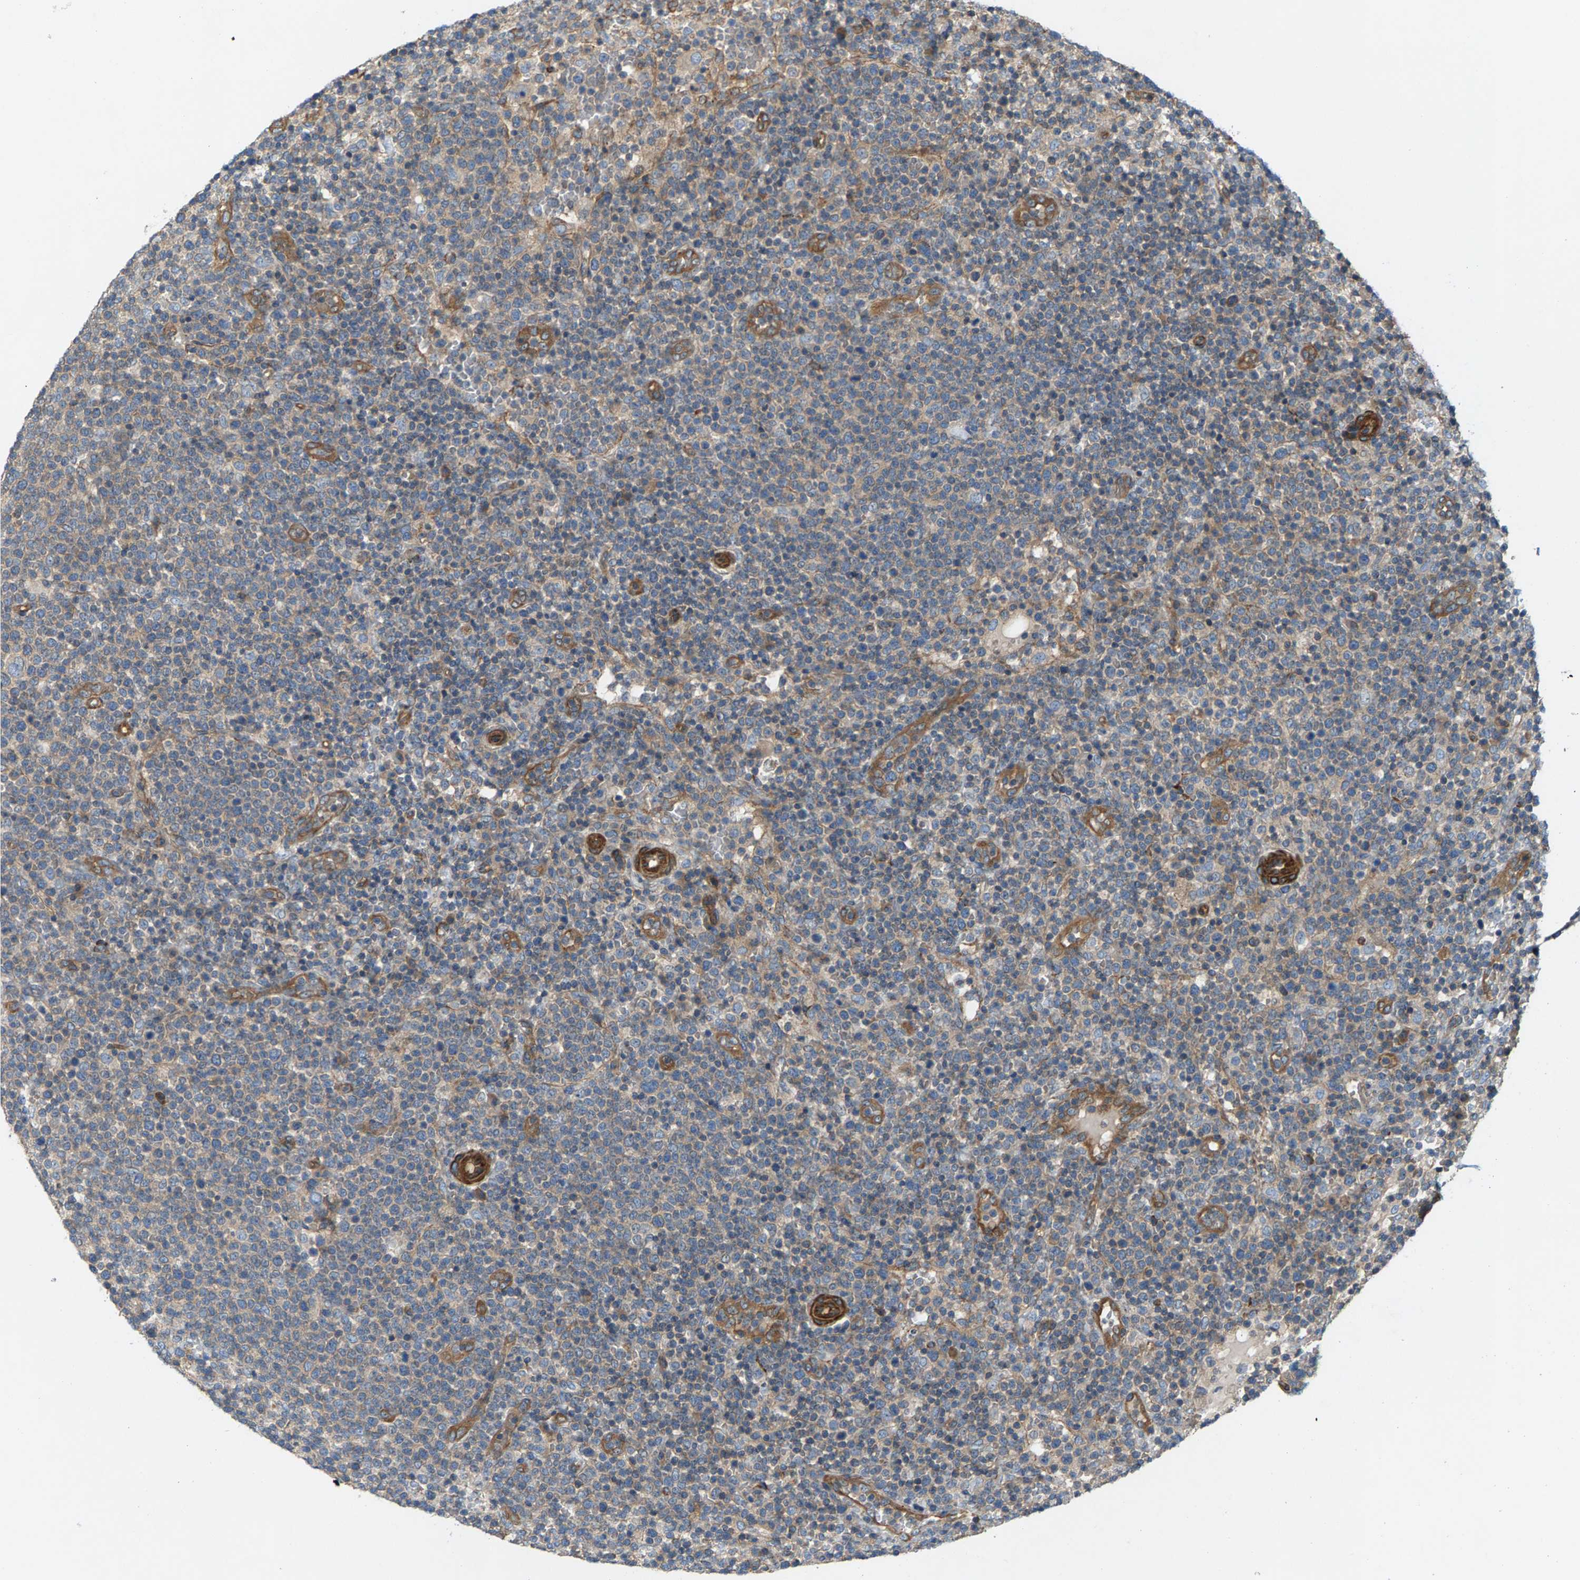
{"staining": {"intensity": "weak", "quantity": "<25%", "location": "cytoplasmic/membranous"}, "tissue": "lymphoma", "cell_type": "Tumor cells", "image_type": "cancer", "snomed": [{"axis": "morphology", "description": "Malignant lymphoma, non-Hodgkin's type, High grade"}, {"axis": "topography", "description": "Lymph node"}], "caption": "There is no significant expression in tumor cells of lymphoma.", "gene": "PDCL", "patient": {"sex": "male", "age": 61}}